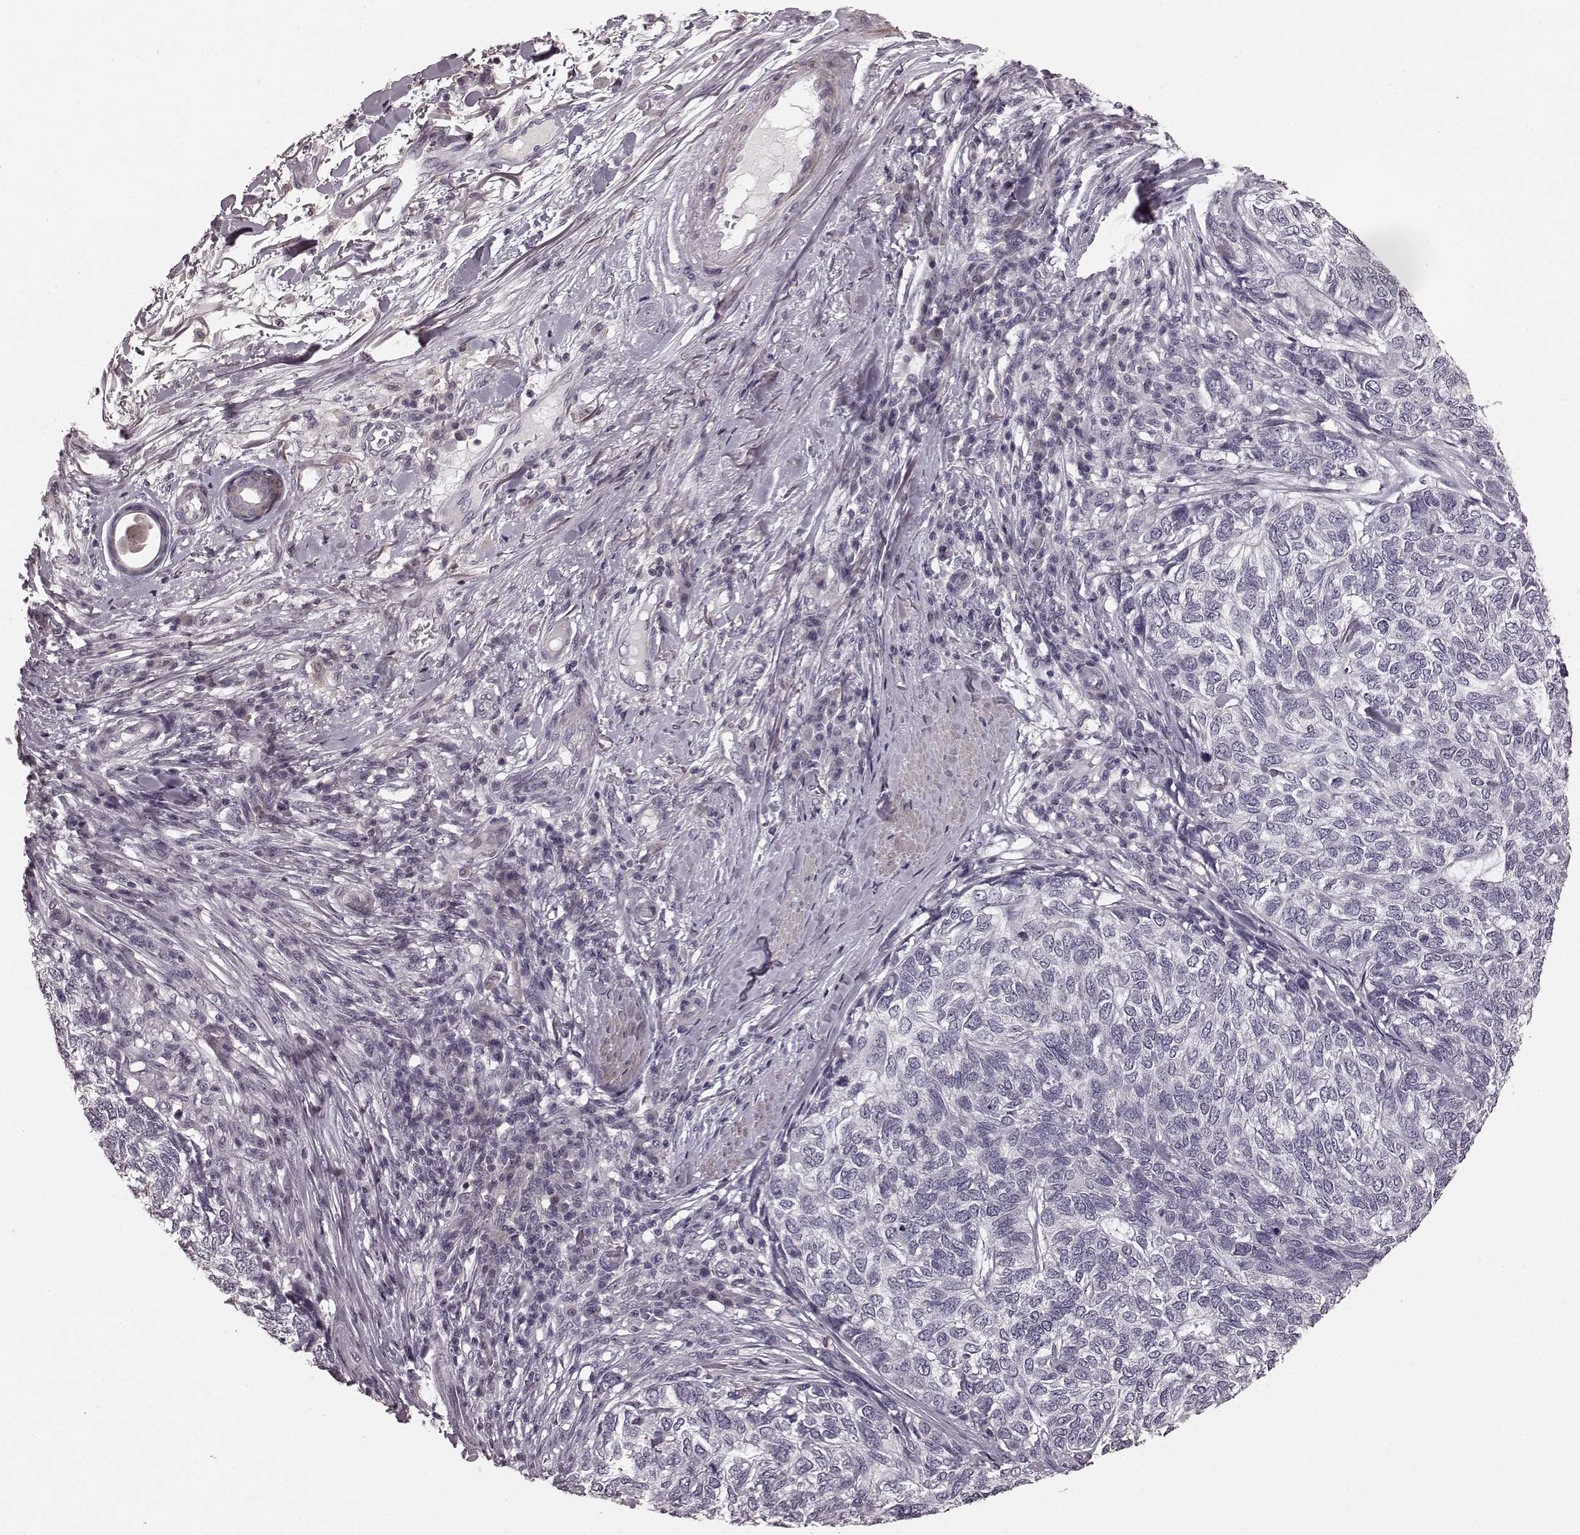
{"staining": {"intensity": "negative", "quantity": "none", "location": "none"}, "tissue": "skin cancer", "cell_type": "Tumor cells", "image_type": "cancer", "snomed": [{"axis": "morphology", "description": "Basal cell carcinoma"}, {"axis": "topography", "description": "Skin"}], "caption": "Tumor cells show no significant protein positivity in skin cancer (basal cell carcinoma).", "gene": "RIT2", "patient": {"sex": "female", "age": 65}}